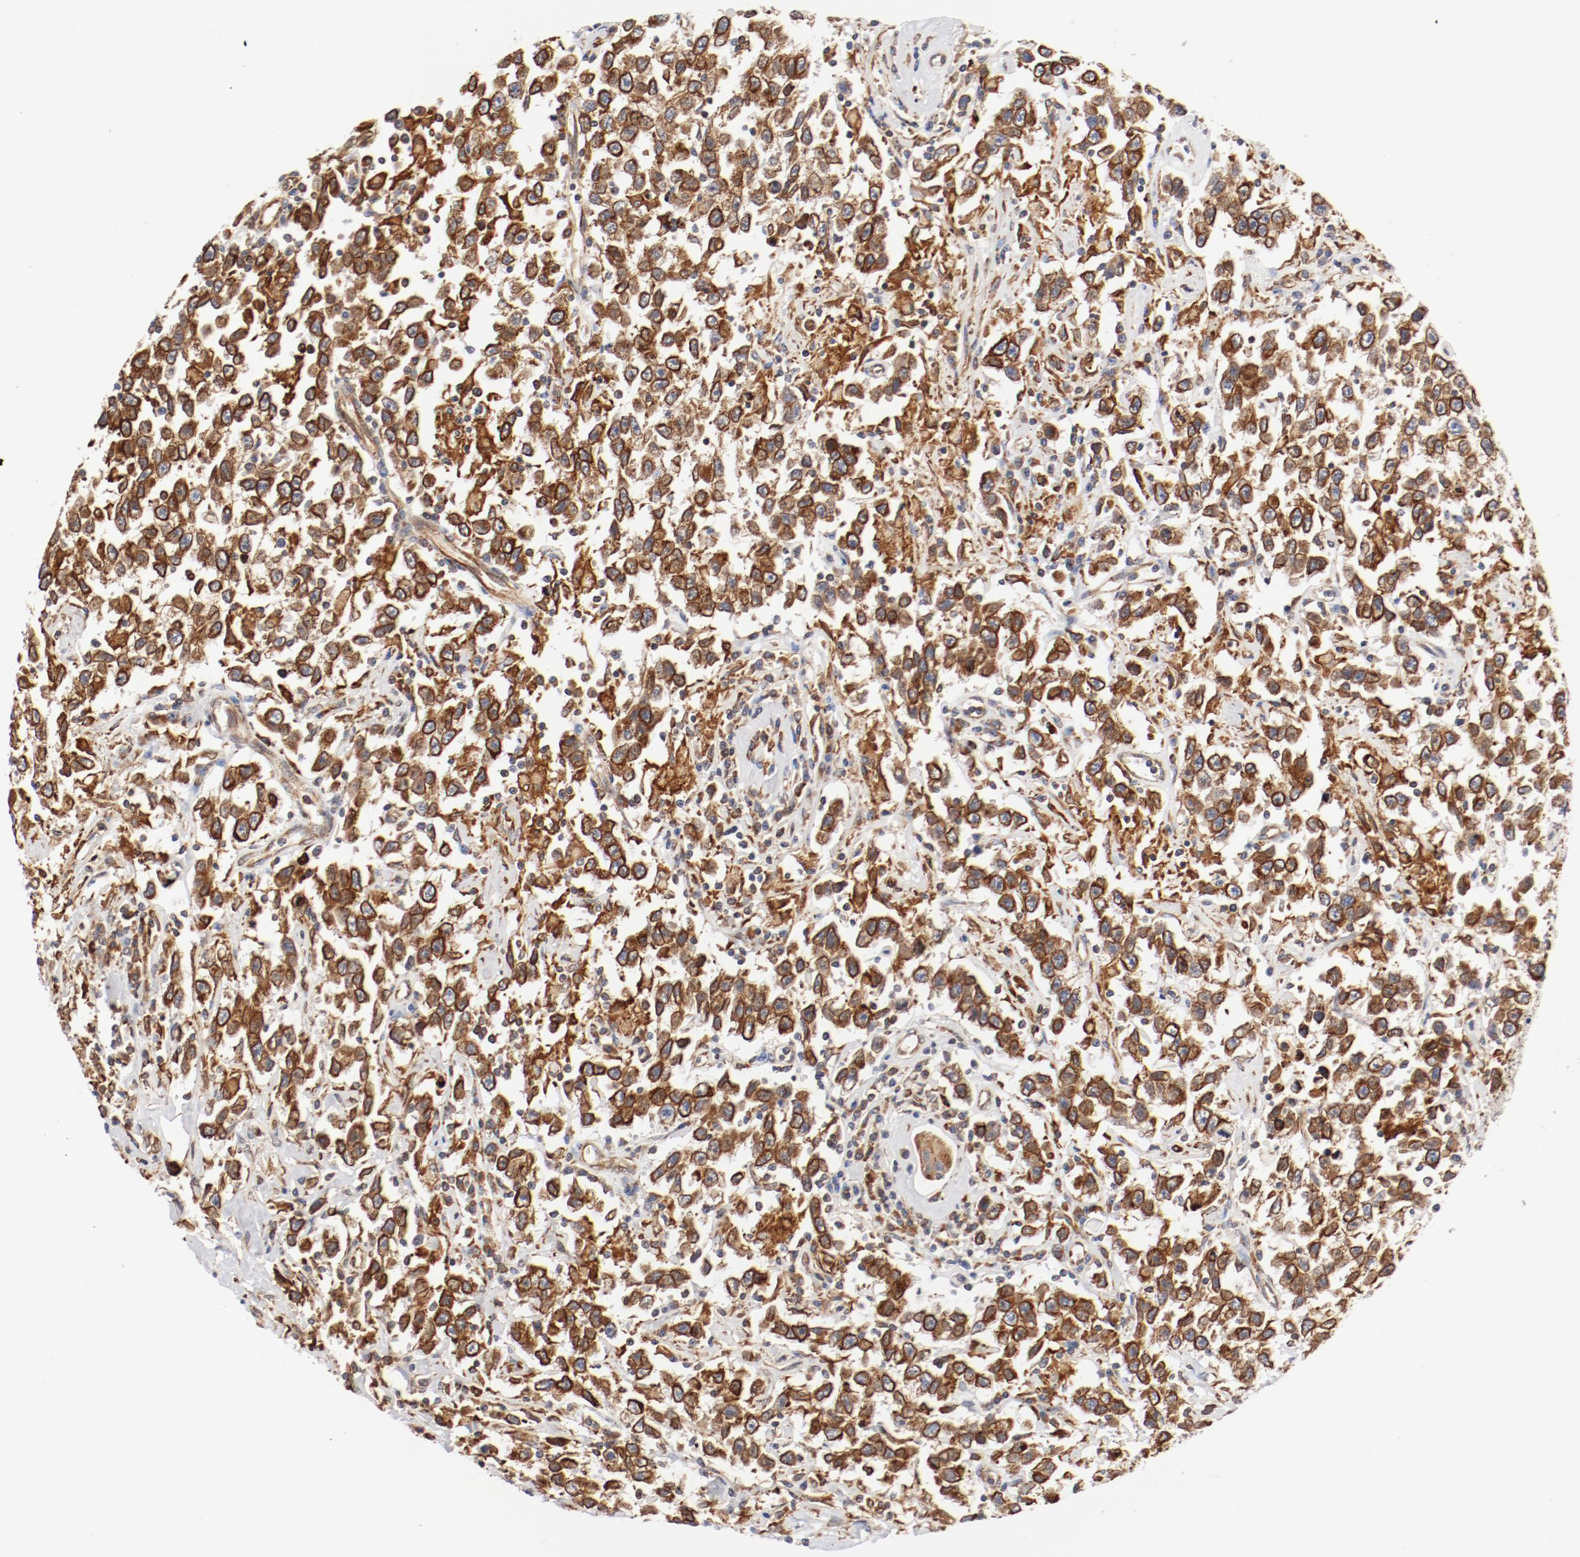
{"staining": {"intensity": "strong", "quantity": ">75%", "location": "cytoplasmic/membranous"}, "tissue": "testis cancer", "cell_type": "Tumor cells", "image_type": "cancer", "snomed": [{"axis": "morphology", "description": "Seminoma, NOS"}, {"axis": "topography", "description": "Testis"}], "caption": "Strong cytoplasmic/membranous protein positivity is appreciated in about >75% of tumor cells in testis seminoma.", "gene": "PDPK1", "patient": {"sex": "male", "age": 41}}